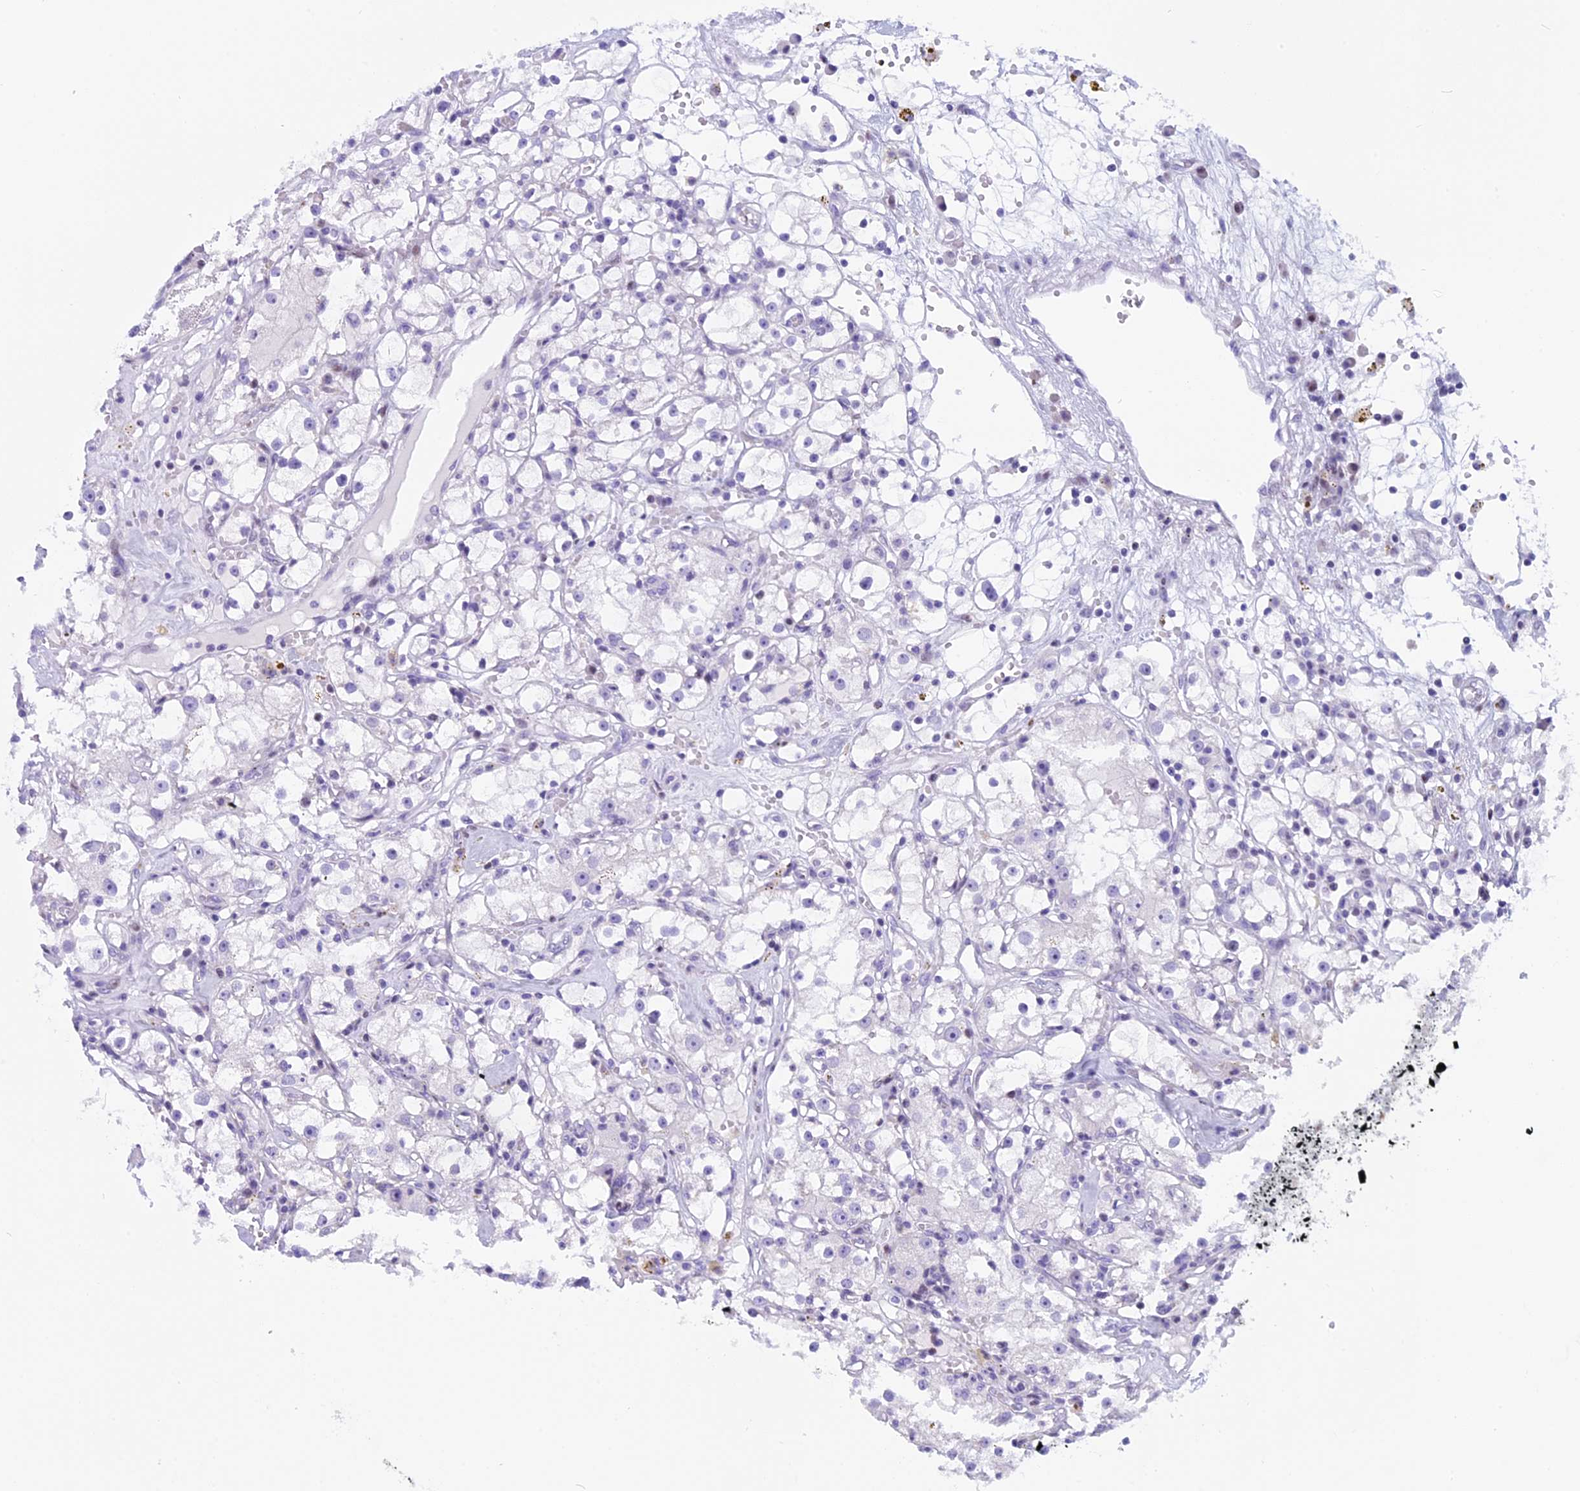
{"staining": {"intensity": "negative", "quantity": "none", "location": "none"}, "tissue": "renal cancer", "cell_type": "Tumor cells", "image_type": "cancer", "snomed": [{"axis": "morphology", "description": "Adenocarcinoma, NOS"}, {"axis": "topography", "description": "Kidney"}], "caption": "This is an IHC histopathology image of human renal cancer (adenocarcinoma). There is no staining in tumor cells.", "gene": "KCTD21", "patient": {"sex": "male", "age": 56}}